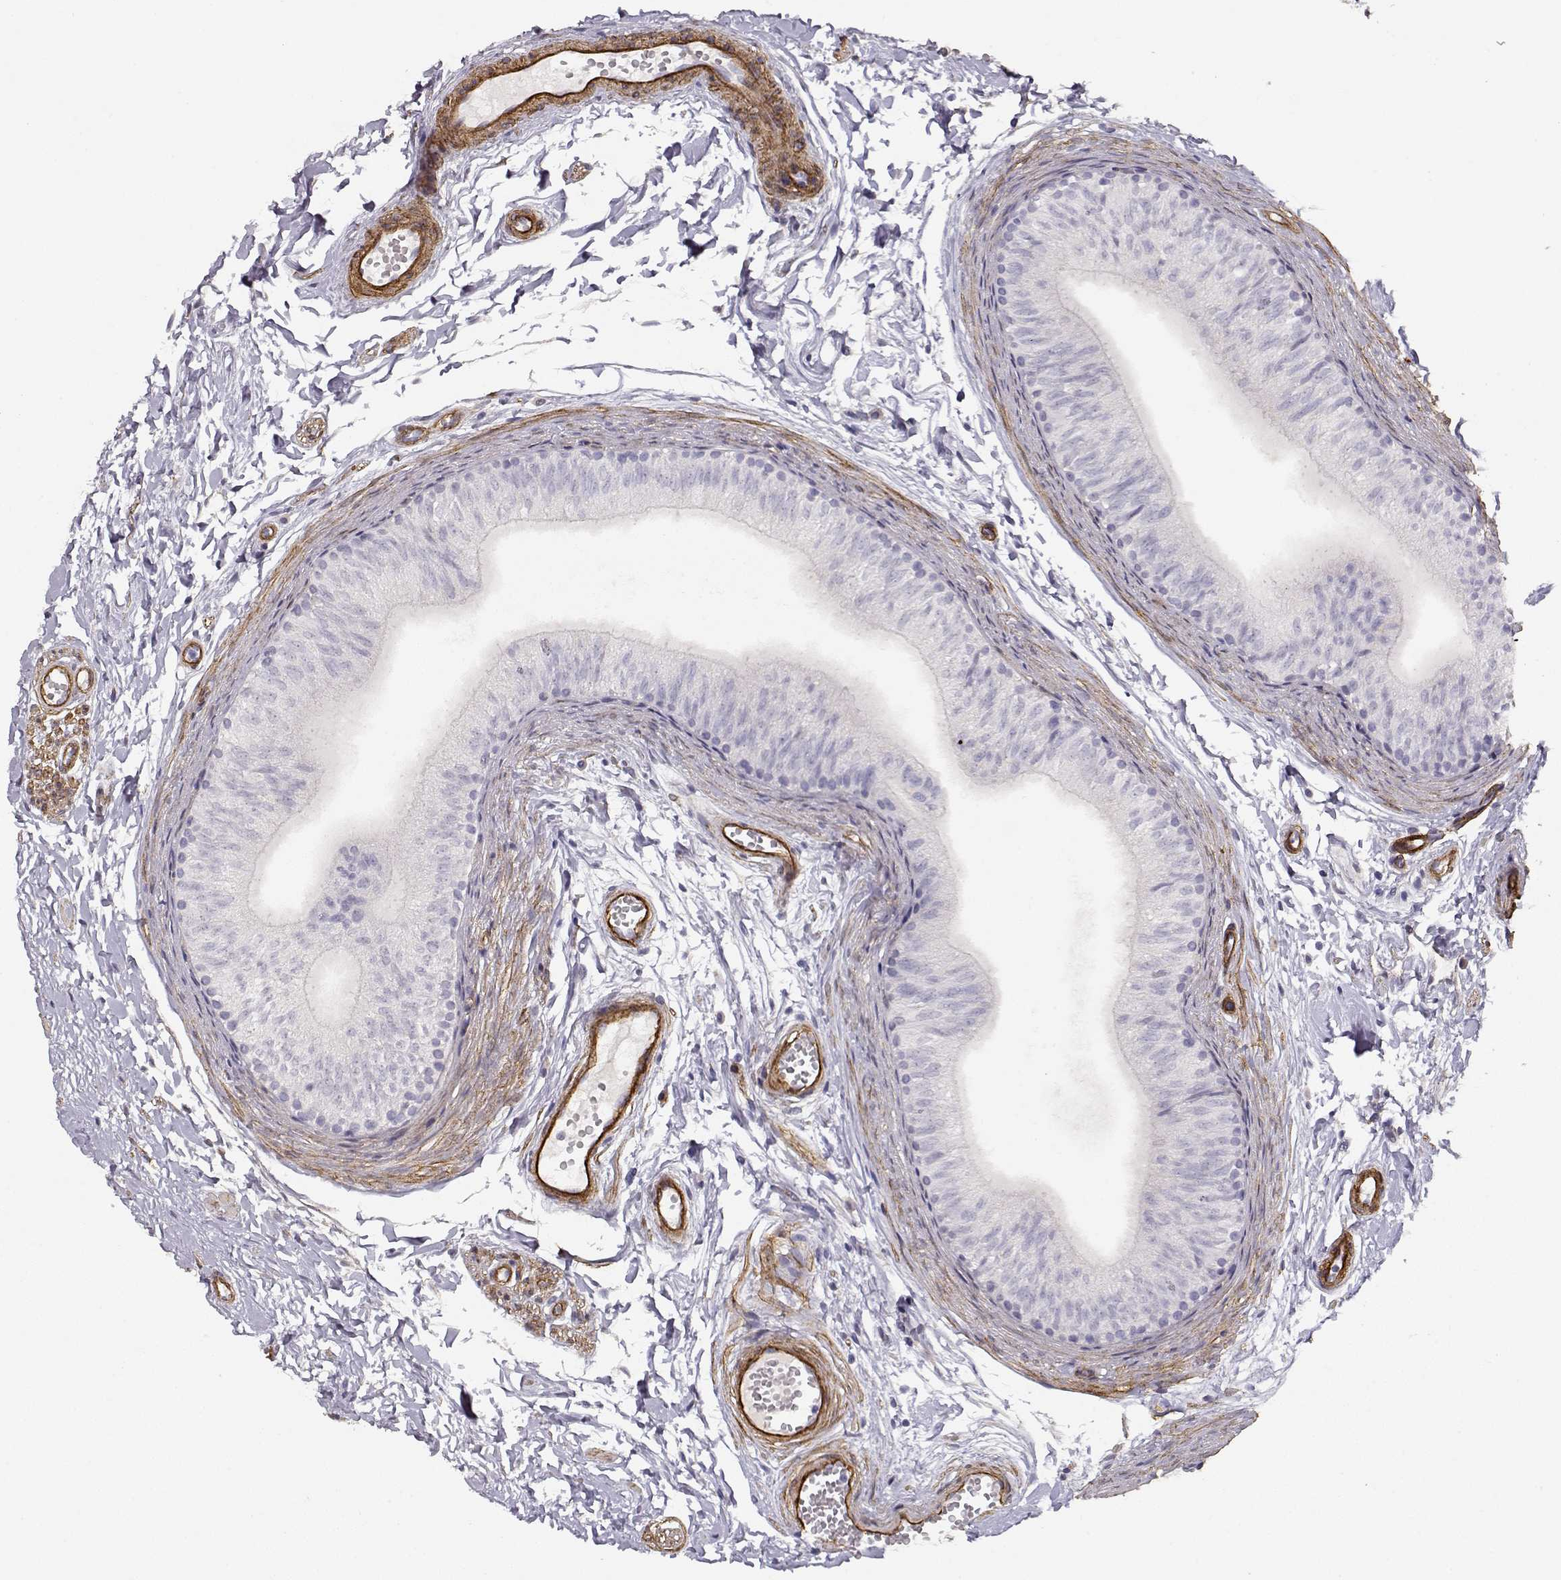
{"staining": {"intensity": "negative", "quantity": "none", "location": "none"}, "tissue": "epididymis", "cell_type": "Glandular cells", "image_type": "normal", "snomed": [{"axis": "morphology", "description": "Normal tissue, NOS"}, {"axis": "topography", "description": "Epididymis"}], "caption": "An image of epididymis stained for a protein exhibits no brown staining in glandular cells.", "gene": "LAMC1", "patient": {"sex": "male", "age": 22}}